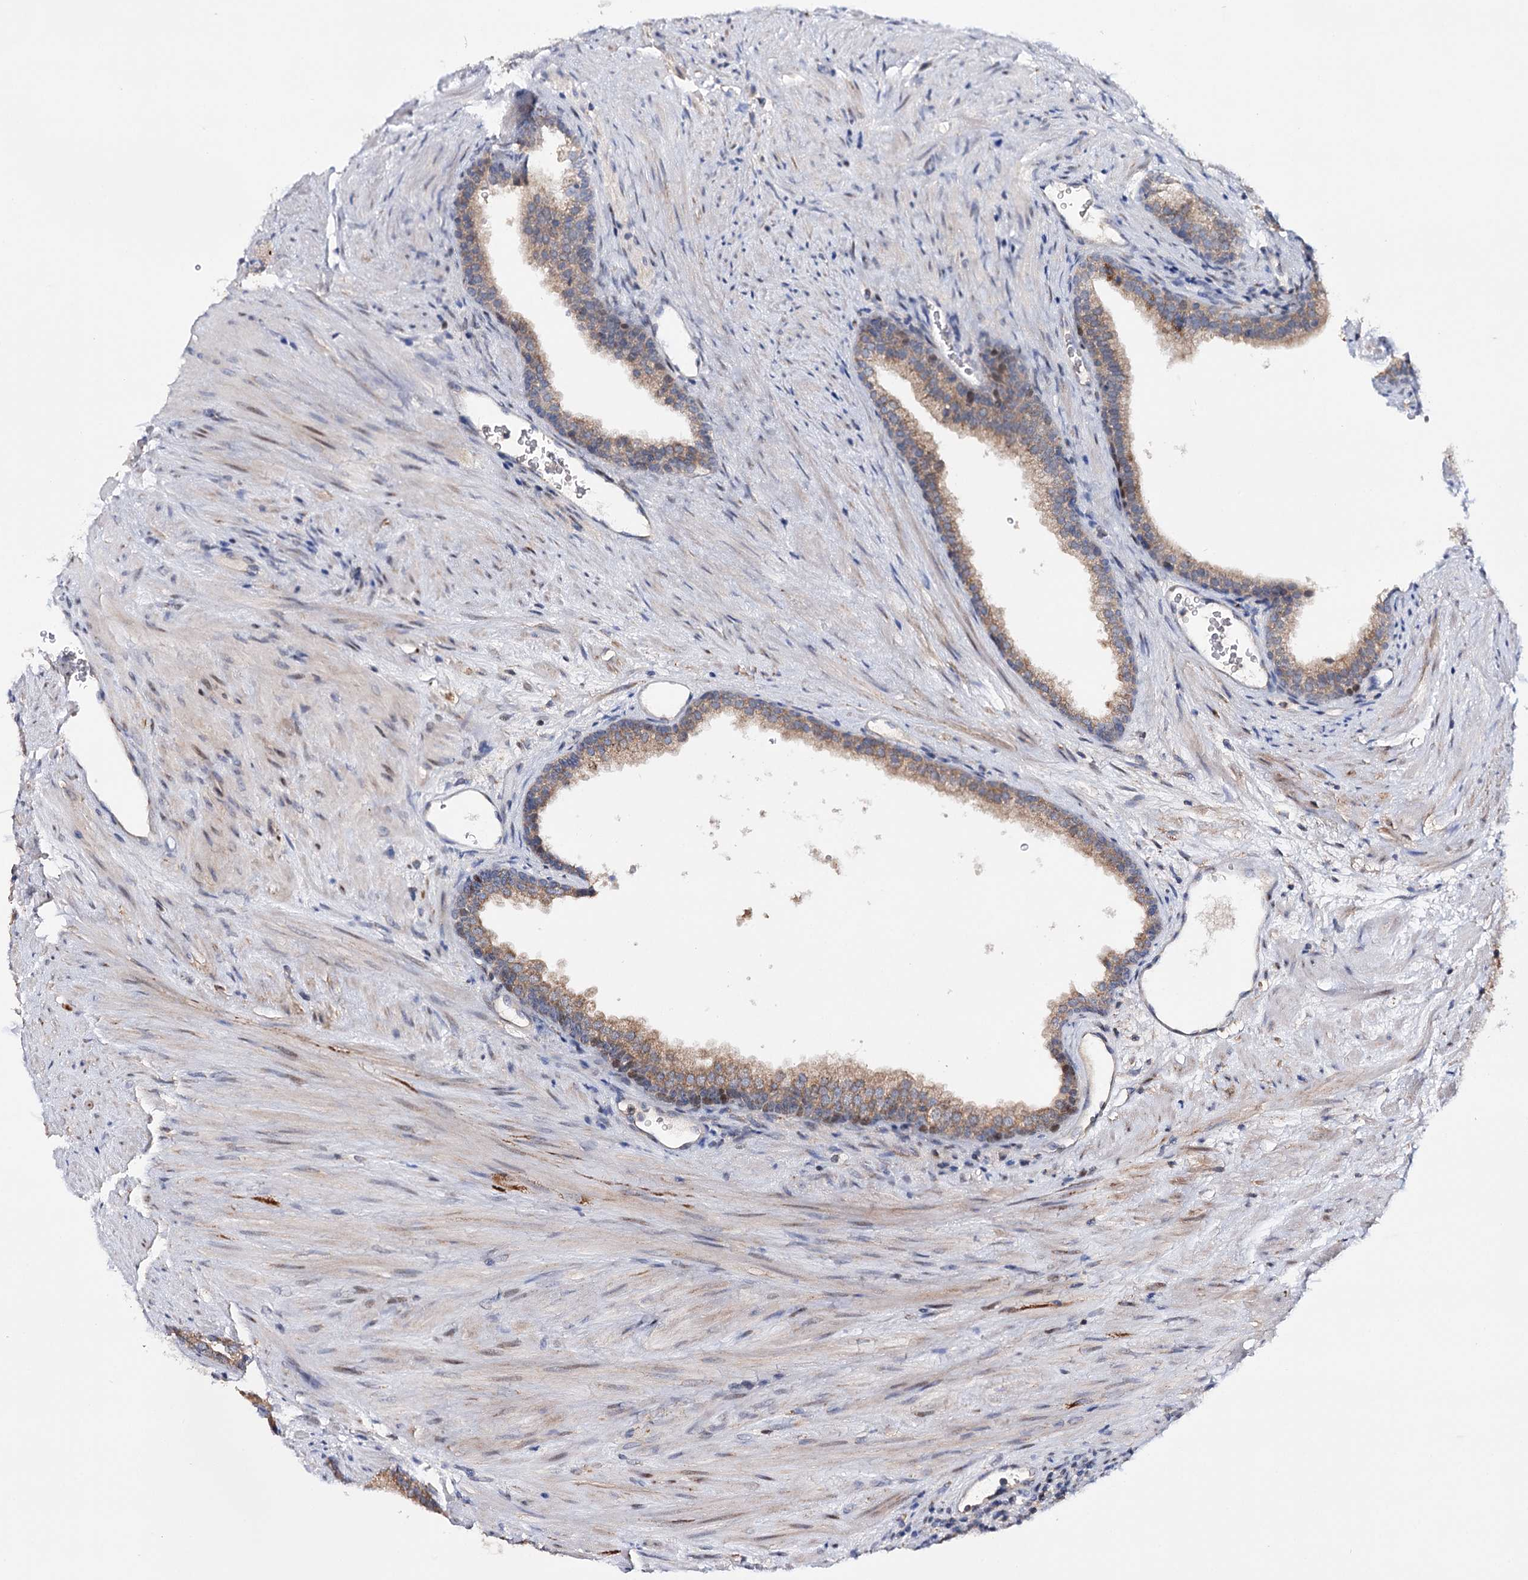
{"staining": {"intensity": "moderate", "quantity": ">75%", "location": "cytoplasmic/membranous"}, "tissue": "prostate", "cell_type": "Glandular cells", "image_type": "normal", "snomed": [{"axis": "morphology", "description": "Normal tissue, NOS"}, {"axis": "topography", "description": "Prostate"}], "caption": "Brown immunohistochemical staining in unremarkable human prostate displays moderate cytoplasmic/membranous staining in about >75% of glandular cells.", "gene": "CFAP46", "patient": {"sex": "male", "age": 76}}